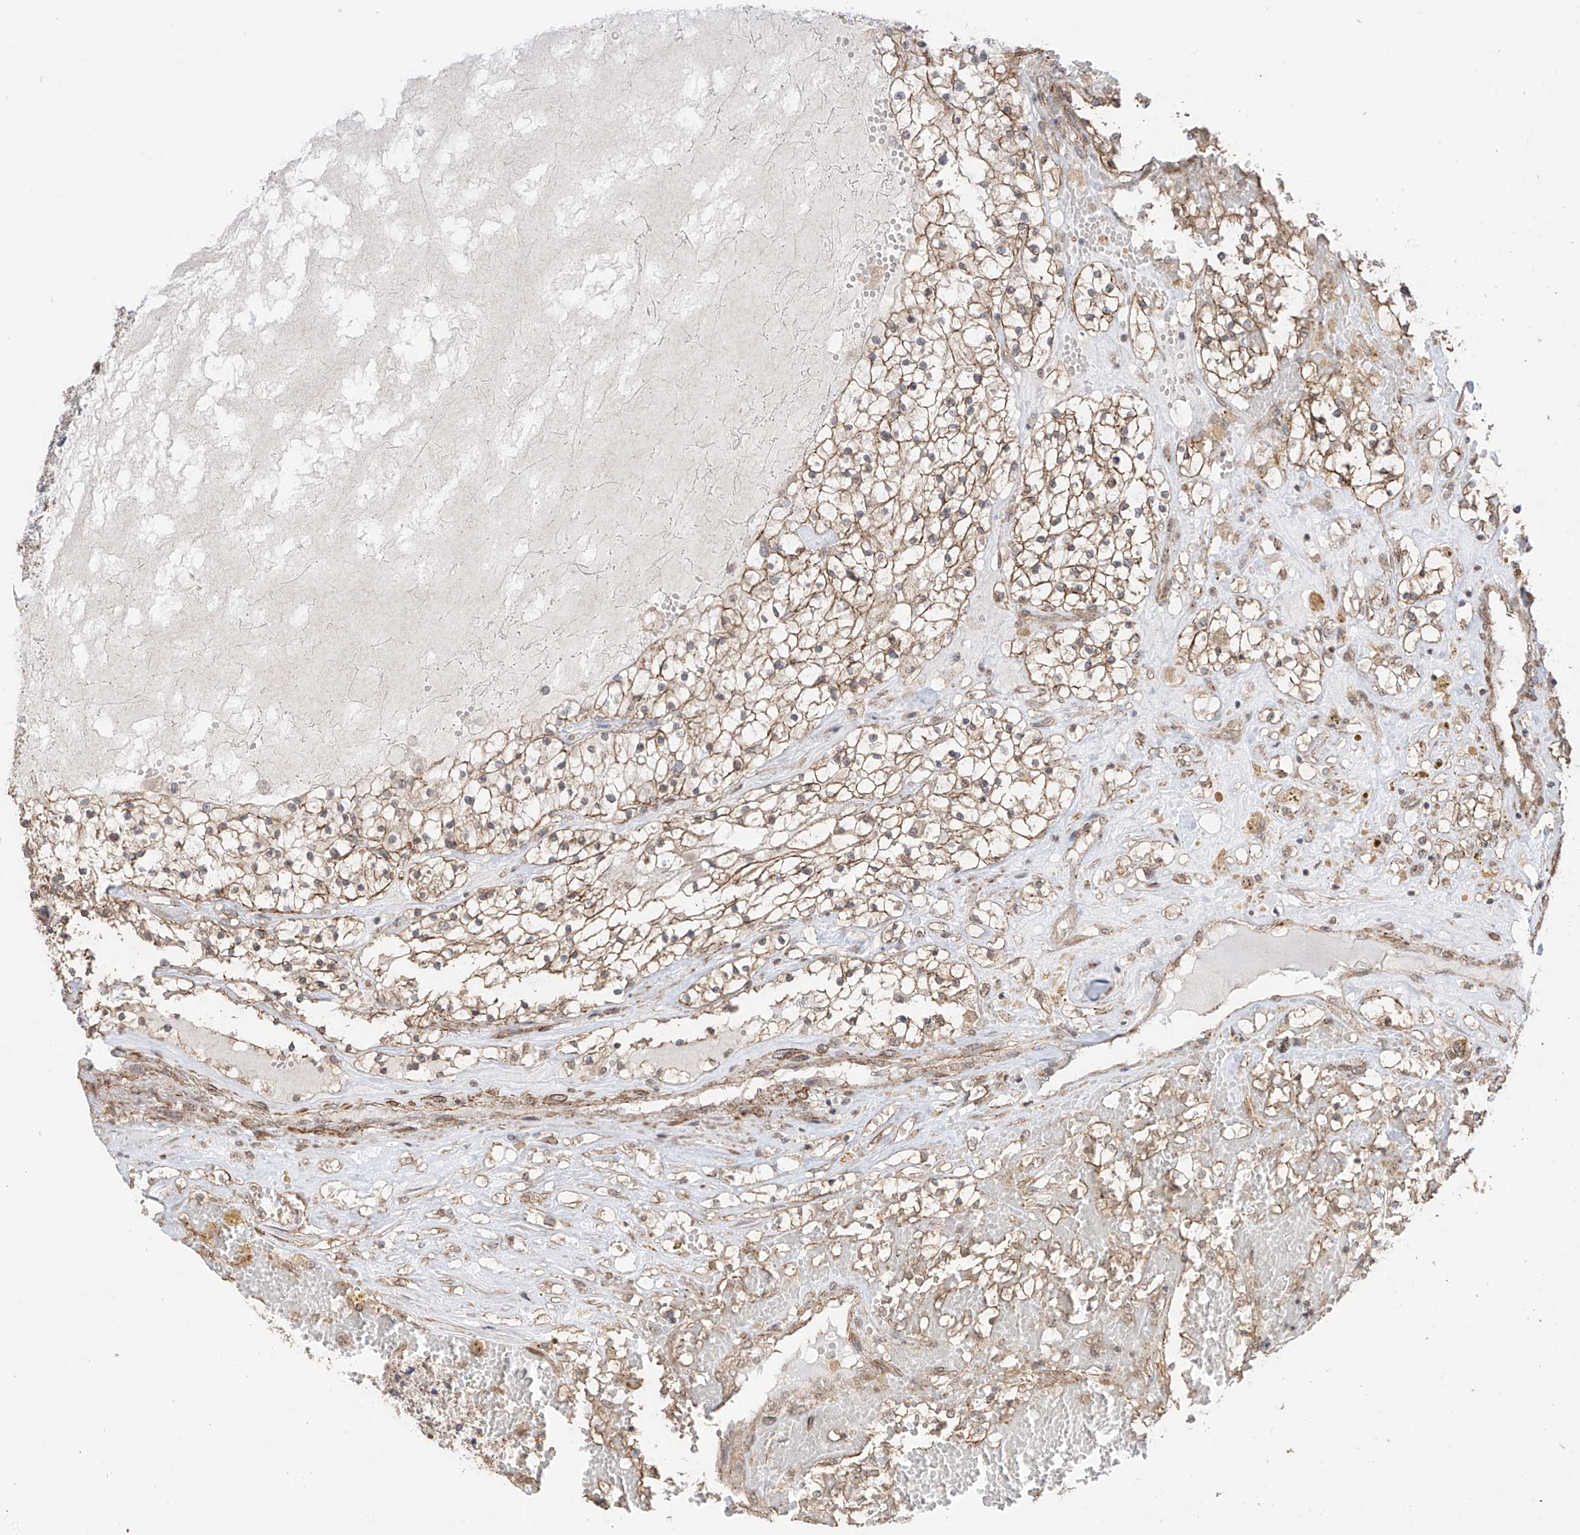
{"staining": {"intensity": "moderate", "quantity": ">75%", "location": "cytoplasmic/membranous"}, "tissue": "renal cancer", "cell_type": "Tumor cells", "image_type": "cancer", "snomed": [{"axis": "morphology", "description": "Normal tissue, NOS"}, {"axis": "morphology", "description": "Adenocarcinoma, NOS"}, {"axis": "topography", "description": "Kidney"}], "caption": "The micrograph exhibits staining of renal adenocarcinoma, revealing moderate cytoplasmic/membranous protein expression (brown color) within tumor cells.", "gene": "TTLL5", "patient": {"sex": "male", "age": 68}}